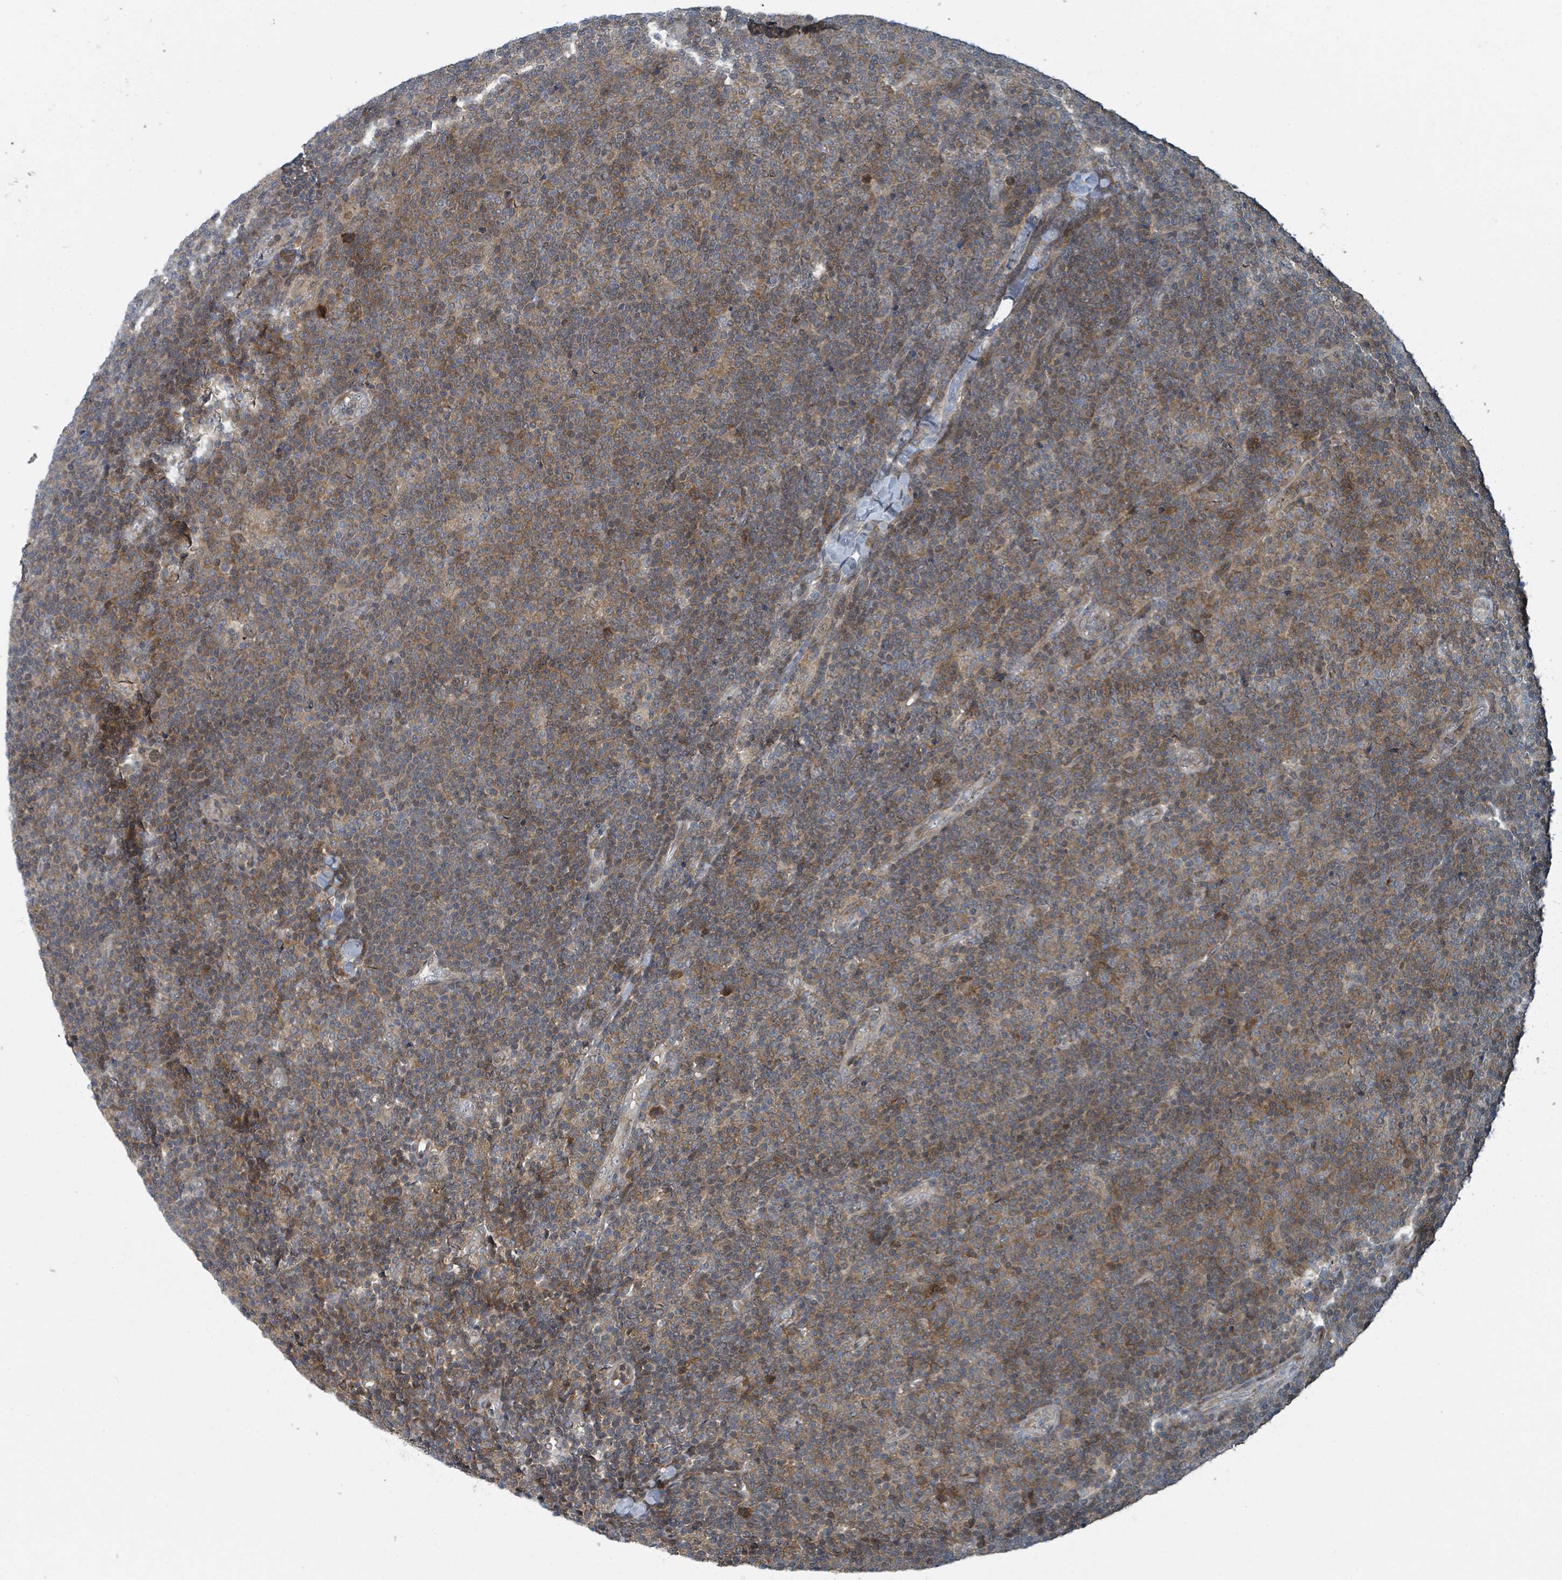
{"staining": {"intensity": "moderate", "quantity": "25%-75%", "location": "cytoplasmic/membranous,nuclear"}, "tissue": "lymphoma", "cell_type": "Tumor cells", "image_type": "cancer", "snomed": [{"axis": "morphology", "description": "Malignant lymphoma, non-Hodgkin's type, Low grade"}, {"axis": "topography", "description": "Lymph node"}], "caption": "The photomicrograph displays staining of low-grade malignant lymphoma, non-Hodgkin's type, revealing moderate cytoplasmic/membranous and nuclear protein positivity (brown color) within tumor cells.", "gene": "GOLGA7", "patient": {"sex": "male", "age": 48}}